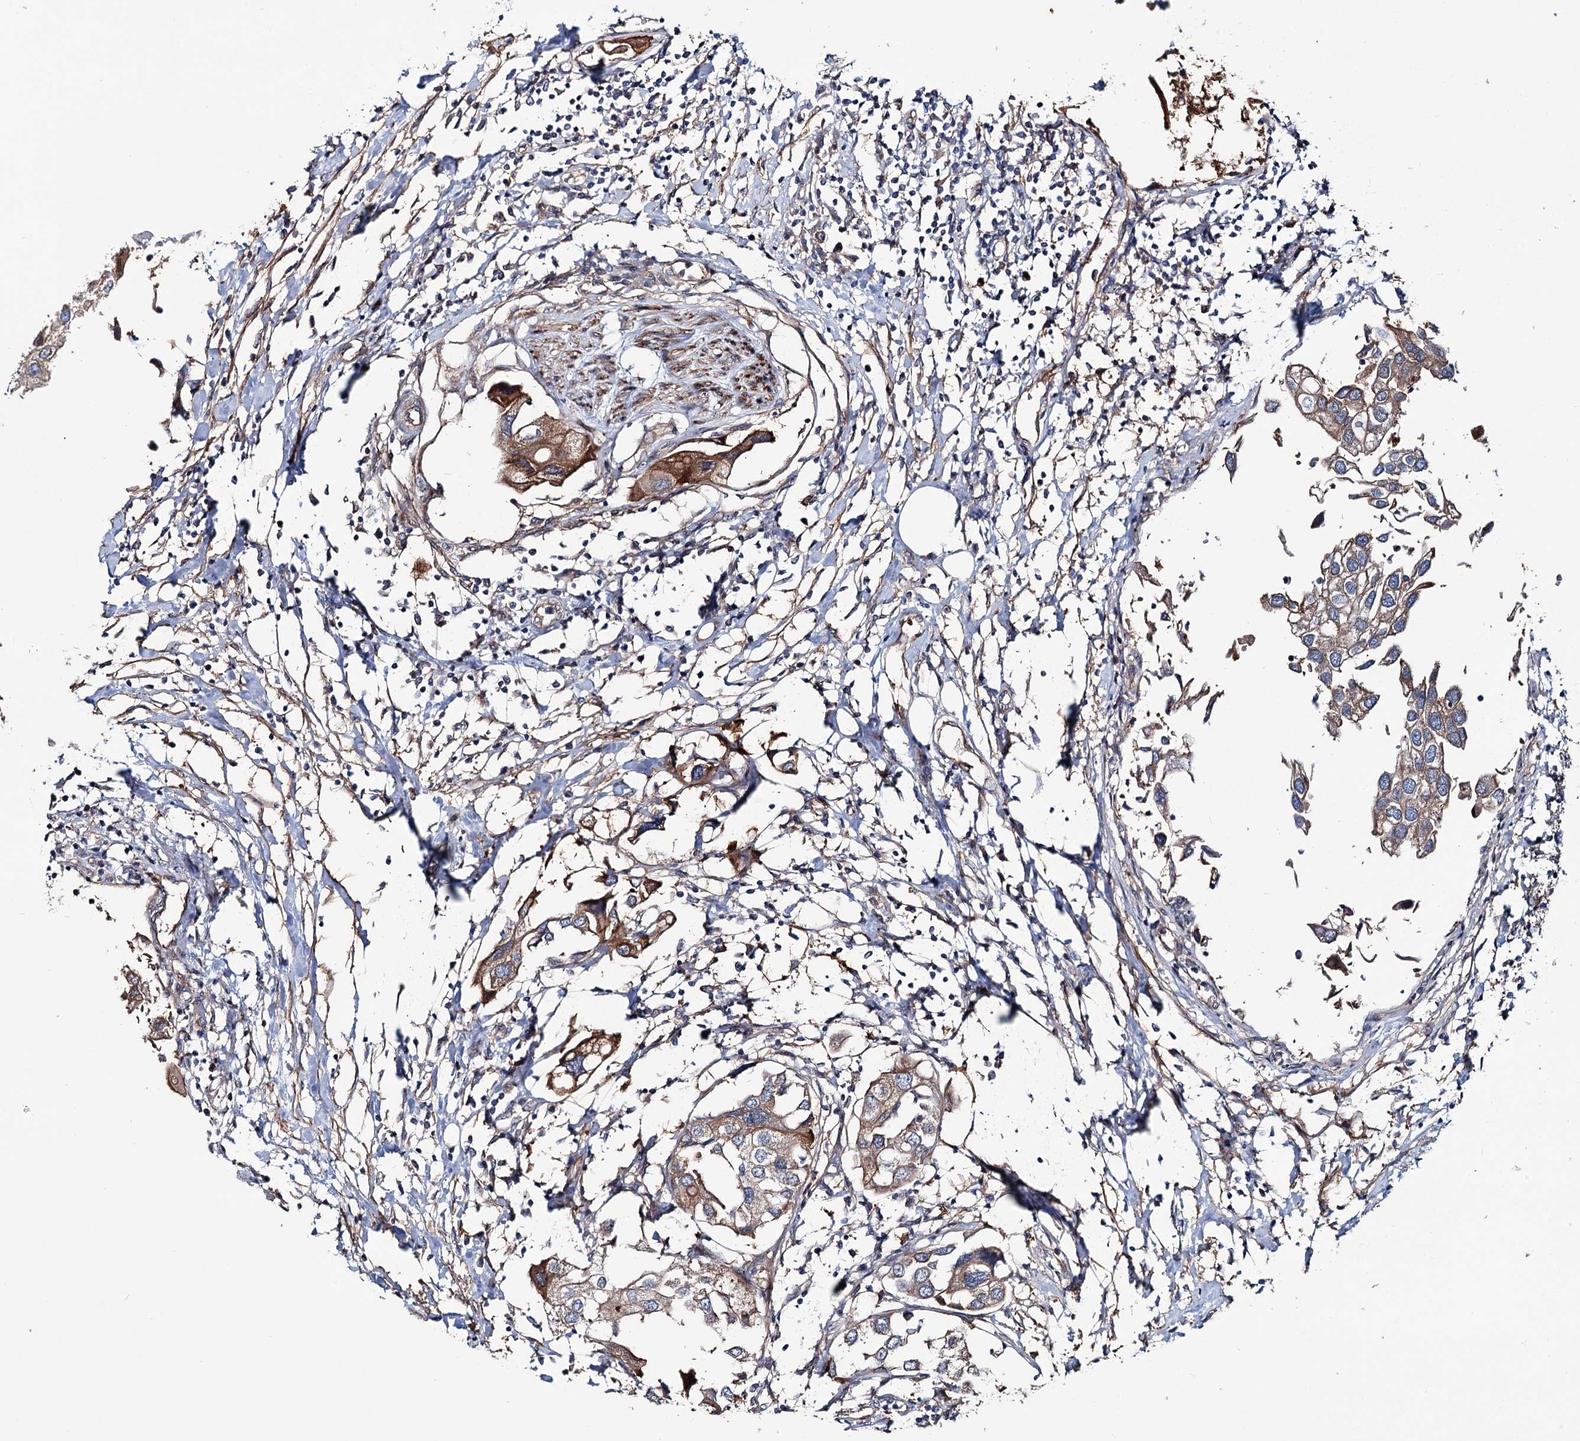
{"staining": {"intensity": "moderate", "quantity": "25%-75%", "location": "cytoplasmic/membranous"}, "tissue": "urothelial cancer", "cell_type": "Tumor cells", "image_type": "cancer", "snomed": [{"axis": "morphology", "description": "Urothelial carcinoma, High grade"}, {"axis": "topography", "description": "Urinary bladder"}], "caption": "Human urothelial carcinoma (high-grade) stained for a protein (brown) shows moderate cytoplasmic/membranous positive staining in about 25%-75% of tumor cells.", "gene": "PTDSS2", "patient": {"sex": "male", "age": 64}}